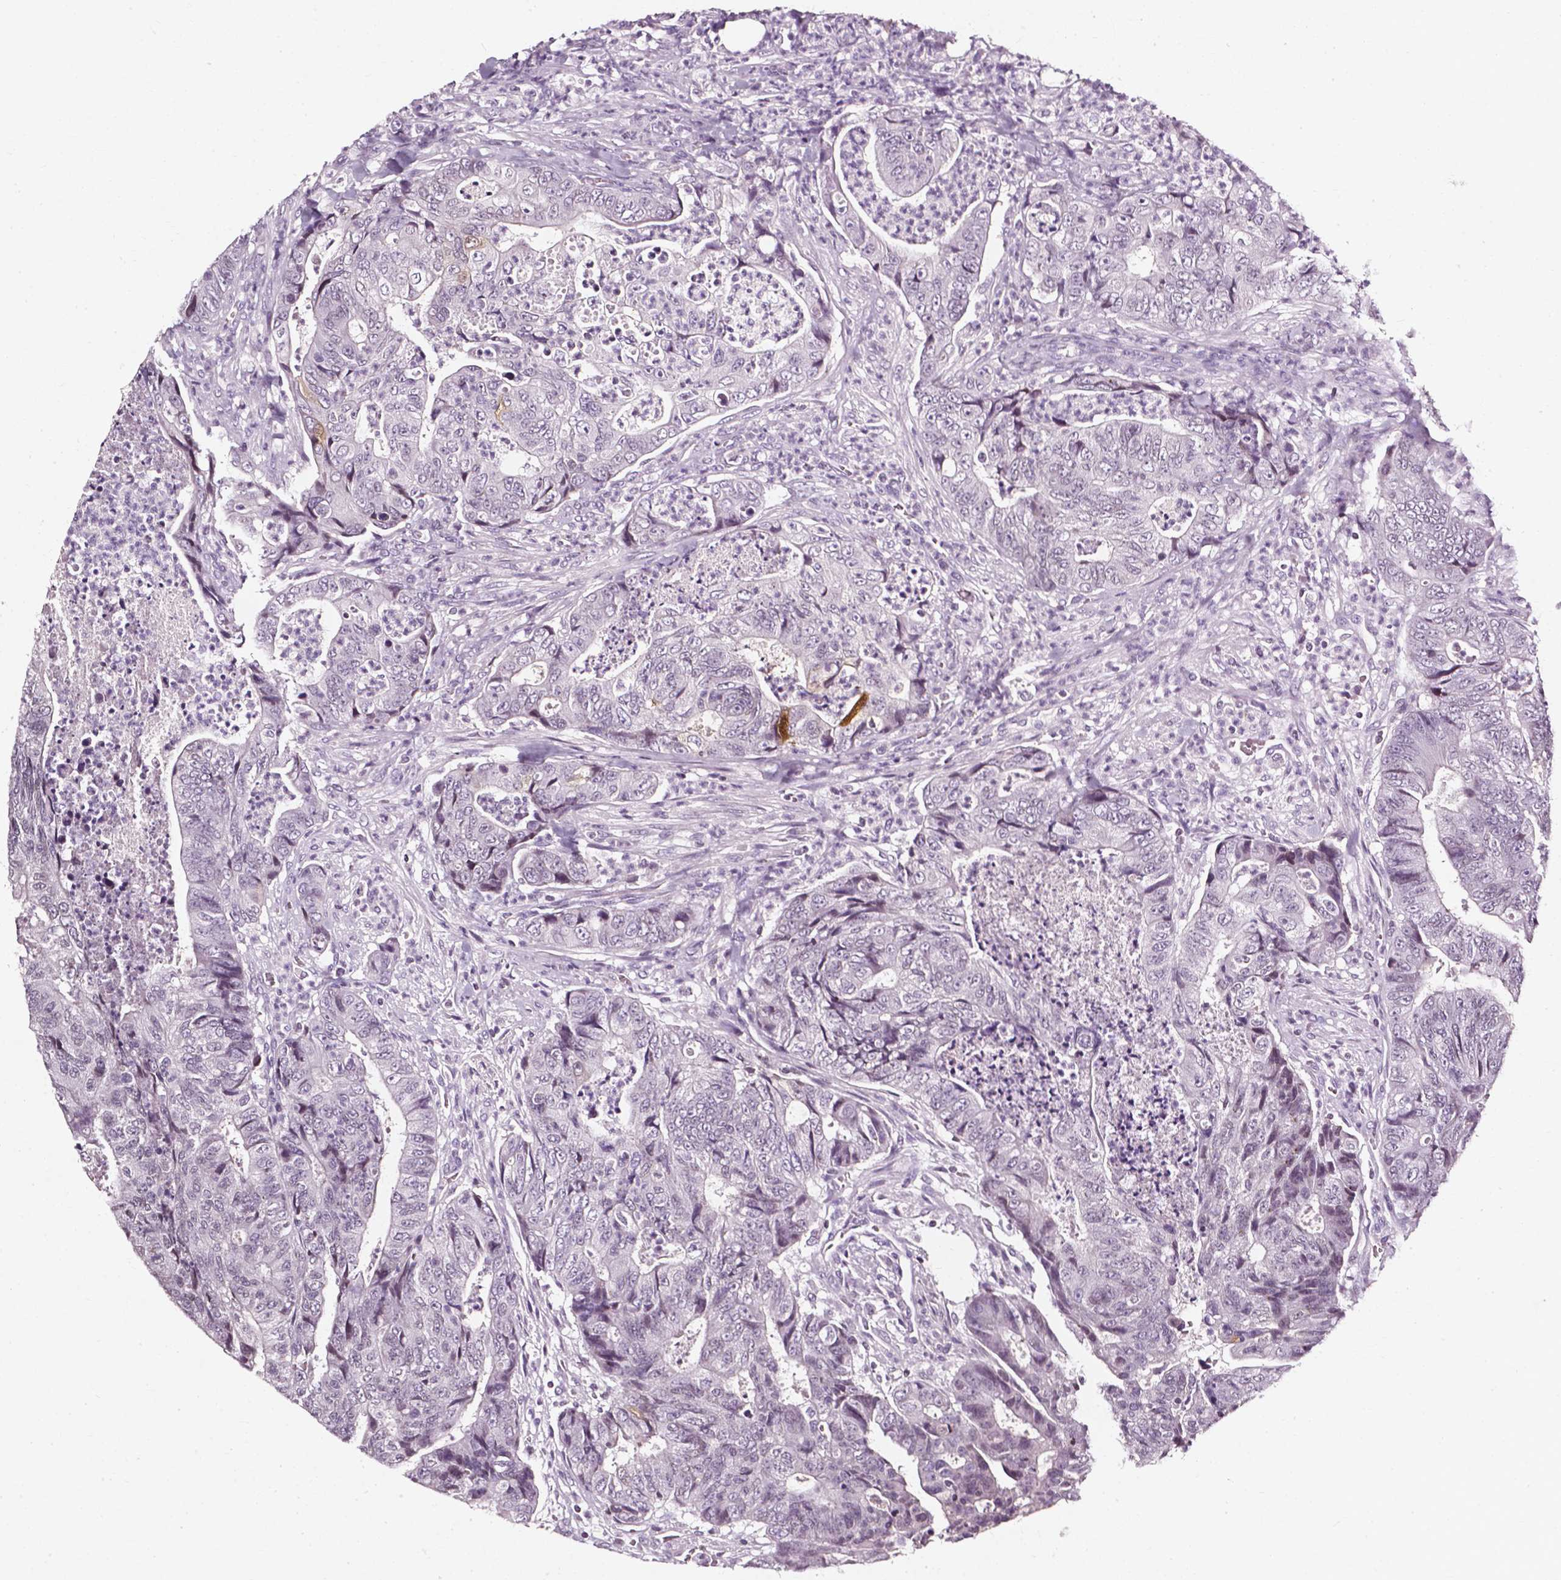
{"staining": {"intensity": "negative", "quantity": "none", "location": "none"}, "tissue": "colorectal cancer", "cell_type": "Tumor cells", "image_type": "cancer", "snomed": [{"axis": "morphology", "description": "Adenocarcinoma, NOS"}, {"axis": "topography", "description": "Colon"}], "caption": "Immunohistochemistry of colorectal cancer demonstrates no expression in tumor cells. Nuclei are stained in blue.", "gene": "AKR1B10", "patient": {"sex": "female", "age": 48}}